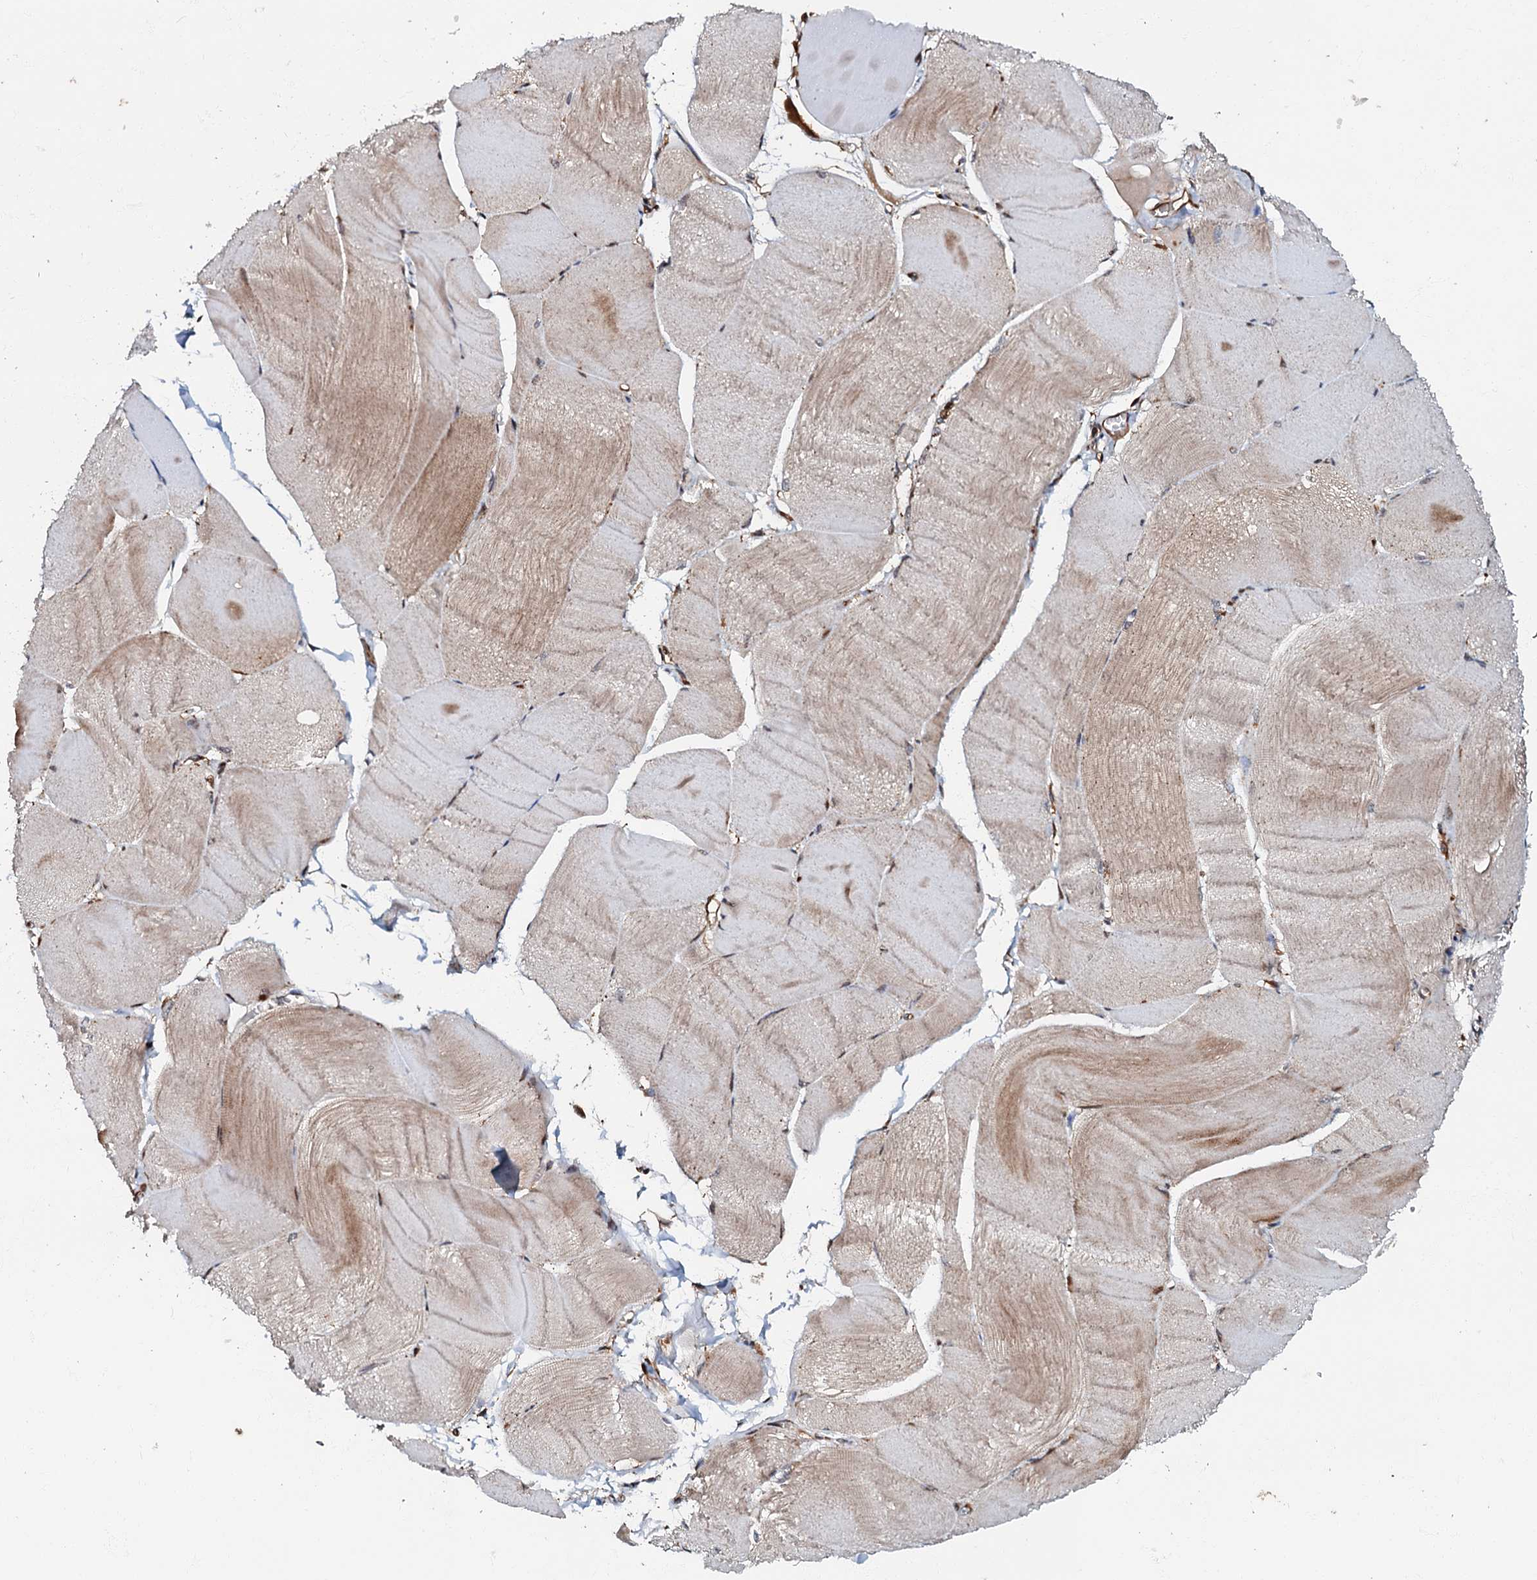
{"staining": {"intensity": "moderate", "quantity": "25%-75%", "location": "cytoplasmic/membranous"}, "tissue": "skeletal muscle", "cell_type": "Myocytes", "image_type": "normal", "snomed": [{"axis": "morphology", "description": "Normal tissue, NOS"}, {"axis": "morphology", "description": "Basal cell carcinoma"}, {"axis": "topography", "description": "Skeletal muscle"}], "caption": "Immunohistochemical staining of unremarkable skeletal muscle demonstrates 25%-75% levels of moderate cytoplasmic/membranous protein positivity in approximately 25%-75% of myocytes.", "gene": "OSBP", "patient": {"sex": "female", "age": 64}}